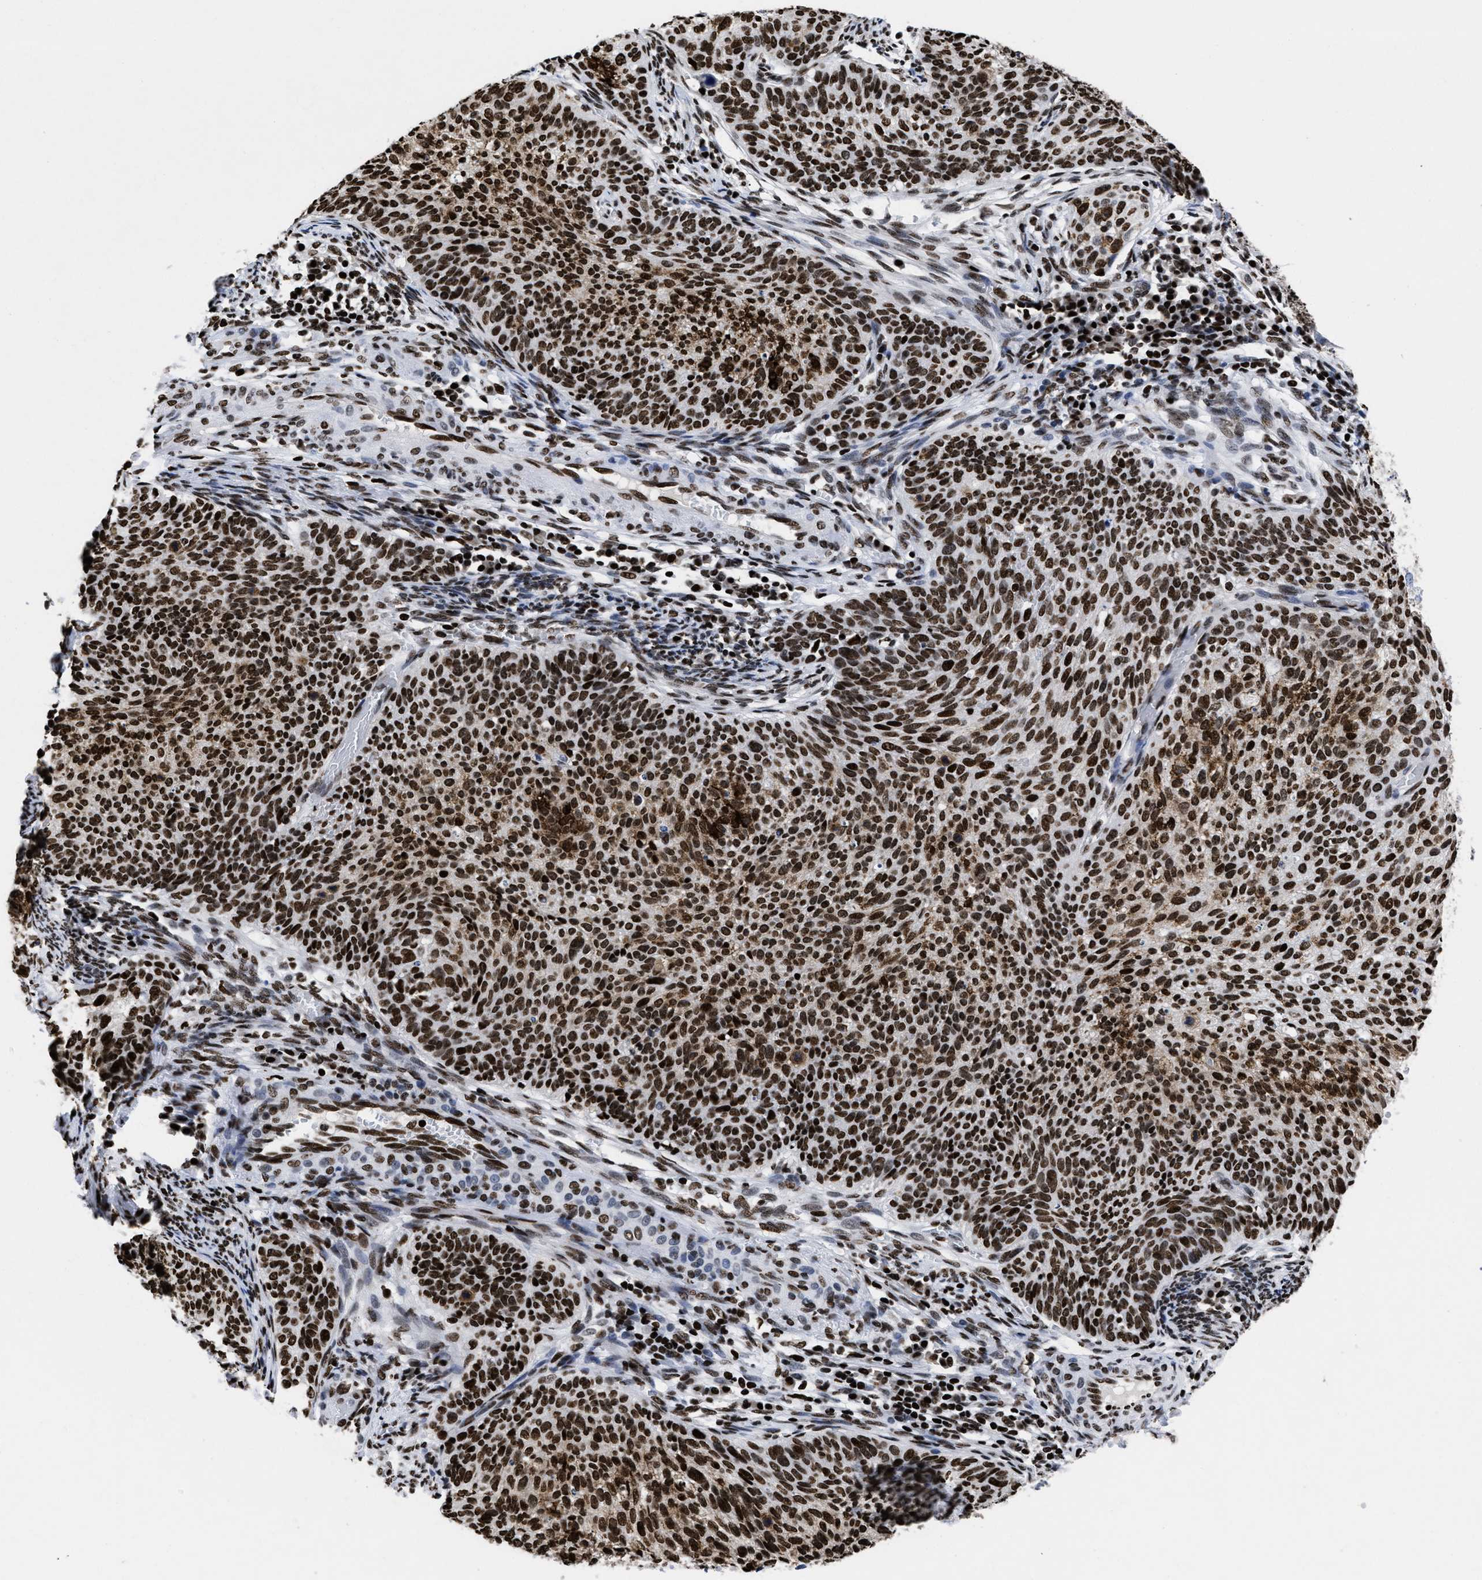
{"staining": {"intensity": "strong", "quantity": ">75%", "location": "nuclear"}, "tissue": "cervical cancer", "cell_type": "Tumor cells", "image_type": "cancer", "snomed": [{"axis": "morphology", "description": "Squamous cell carcinoma, NOS"}, {"axis": "topography", "description": "Cervix"}], "caption": "About >75% of tumor cells in cervical cancer show strong nuclear protein staining as visualized by brown immunohistochemical staining.", "gene": "CALHM3", "patient": {"sex": "female", "age": 70}}